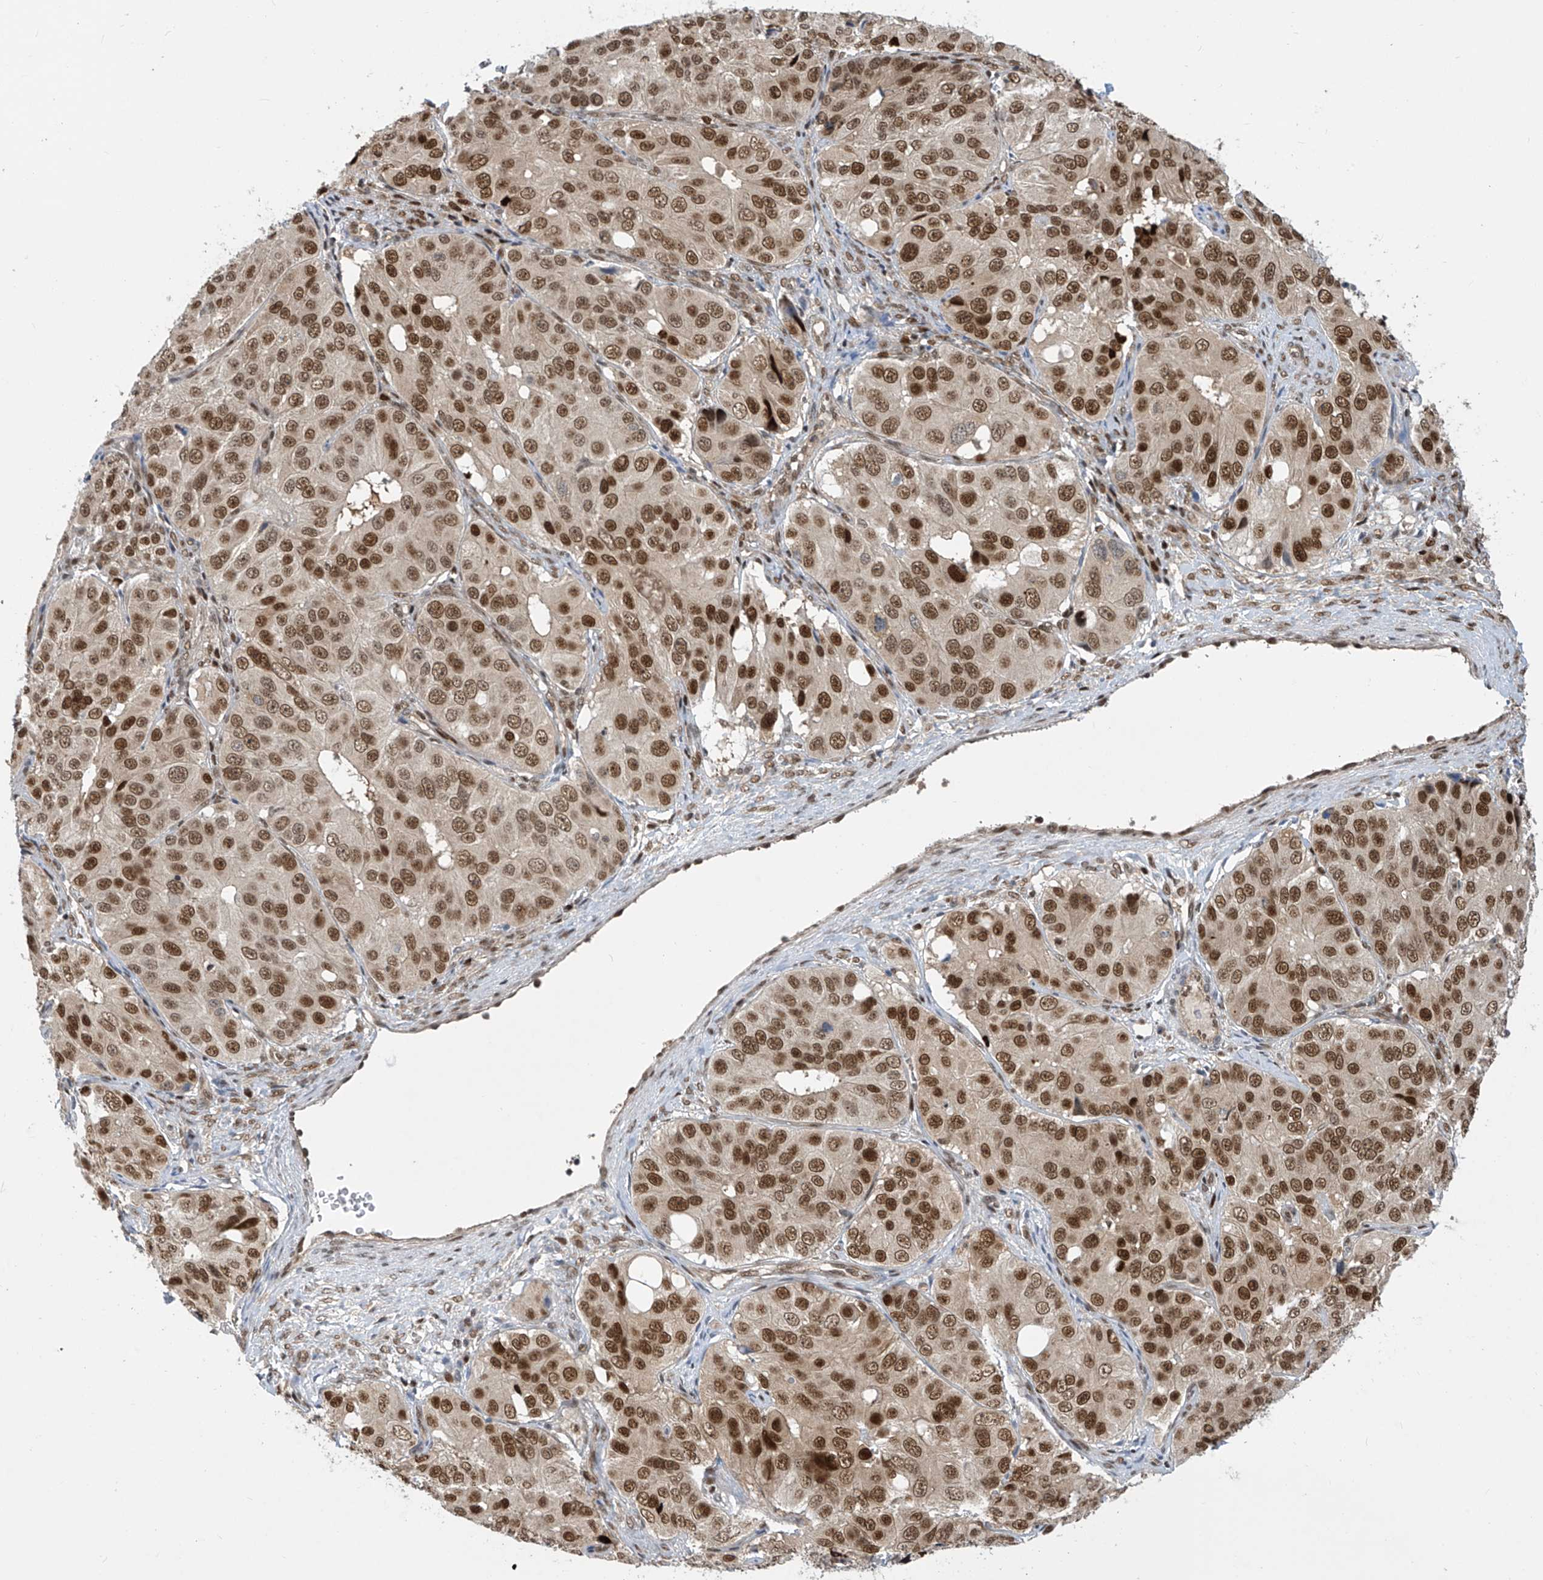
{"staining": {"intensity": "strong", "quantity": ">75%", "location": "nuclear"}, "tissue": "ovarian cancer", "cell_type": "Tumor cells", "image_type": "cancer", "snomed": [{"axis": "morphology", "description": "Carcinoma, endometroid"}, {"axis": "topography", "description": "Ovary"}], "caption": "Protein staining demonstrates strong nuclear staining in approximately >75% of tumor cells in endometroid carcinoma (ovarian).", "gene": "LAGE3", "patient": {"sex": "female", "age": 51}}